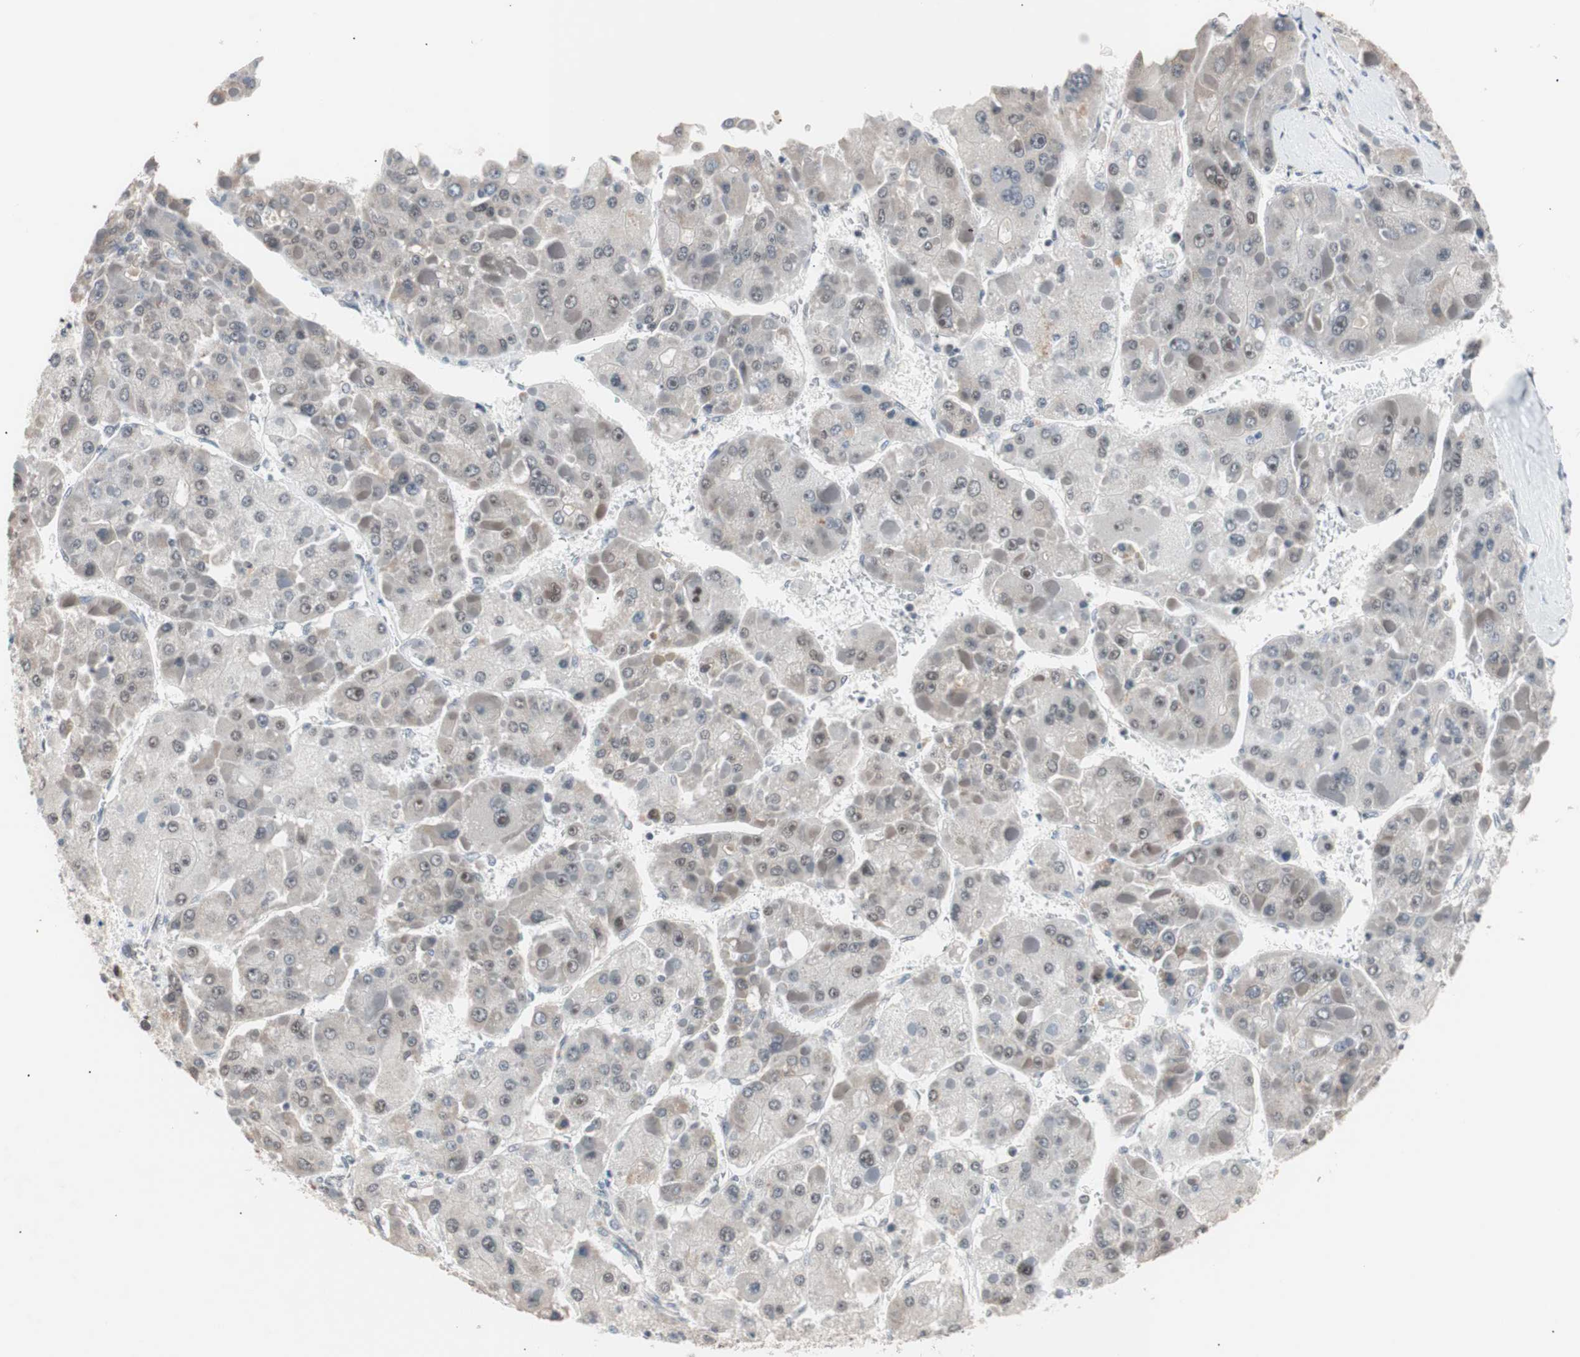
{"staining": {"intensity": "weak", "quantity": "<25%", "location": "cytoplasmic/membranous"}, "tissue": "liver cancer", "cell_type": "Tumor cells", "image_type": "cancer", "snomed": [{"axis": "morphology", "description": "Carcinoma, Hepatocellular, NOS"}, {"axis": "topography", "description": "Liver"}], "caption": "A micrograph of liver cancer stained for a protein reveals no brown staining in tumor cells.", "gene": "LIG3", "patient": {"sex": "female", "age": 73}}